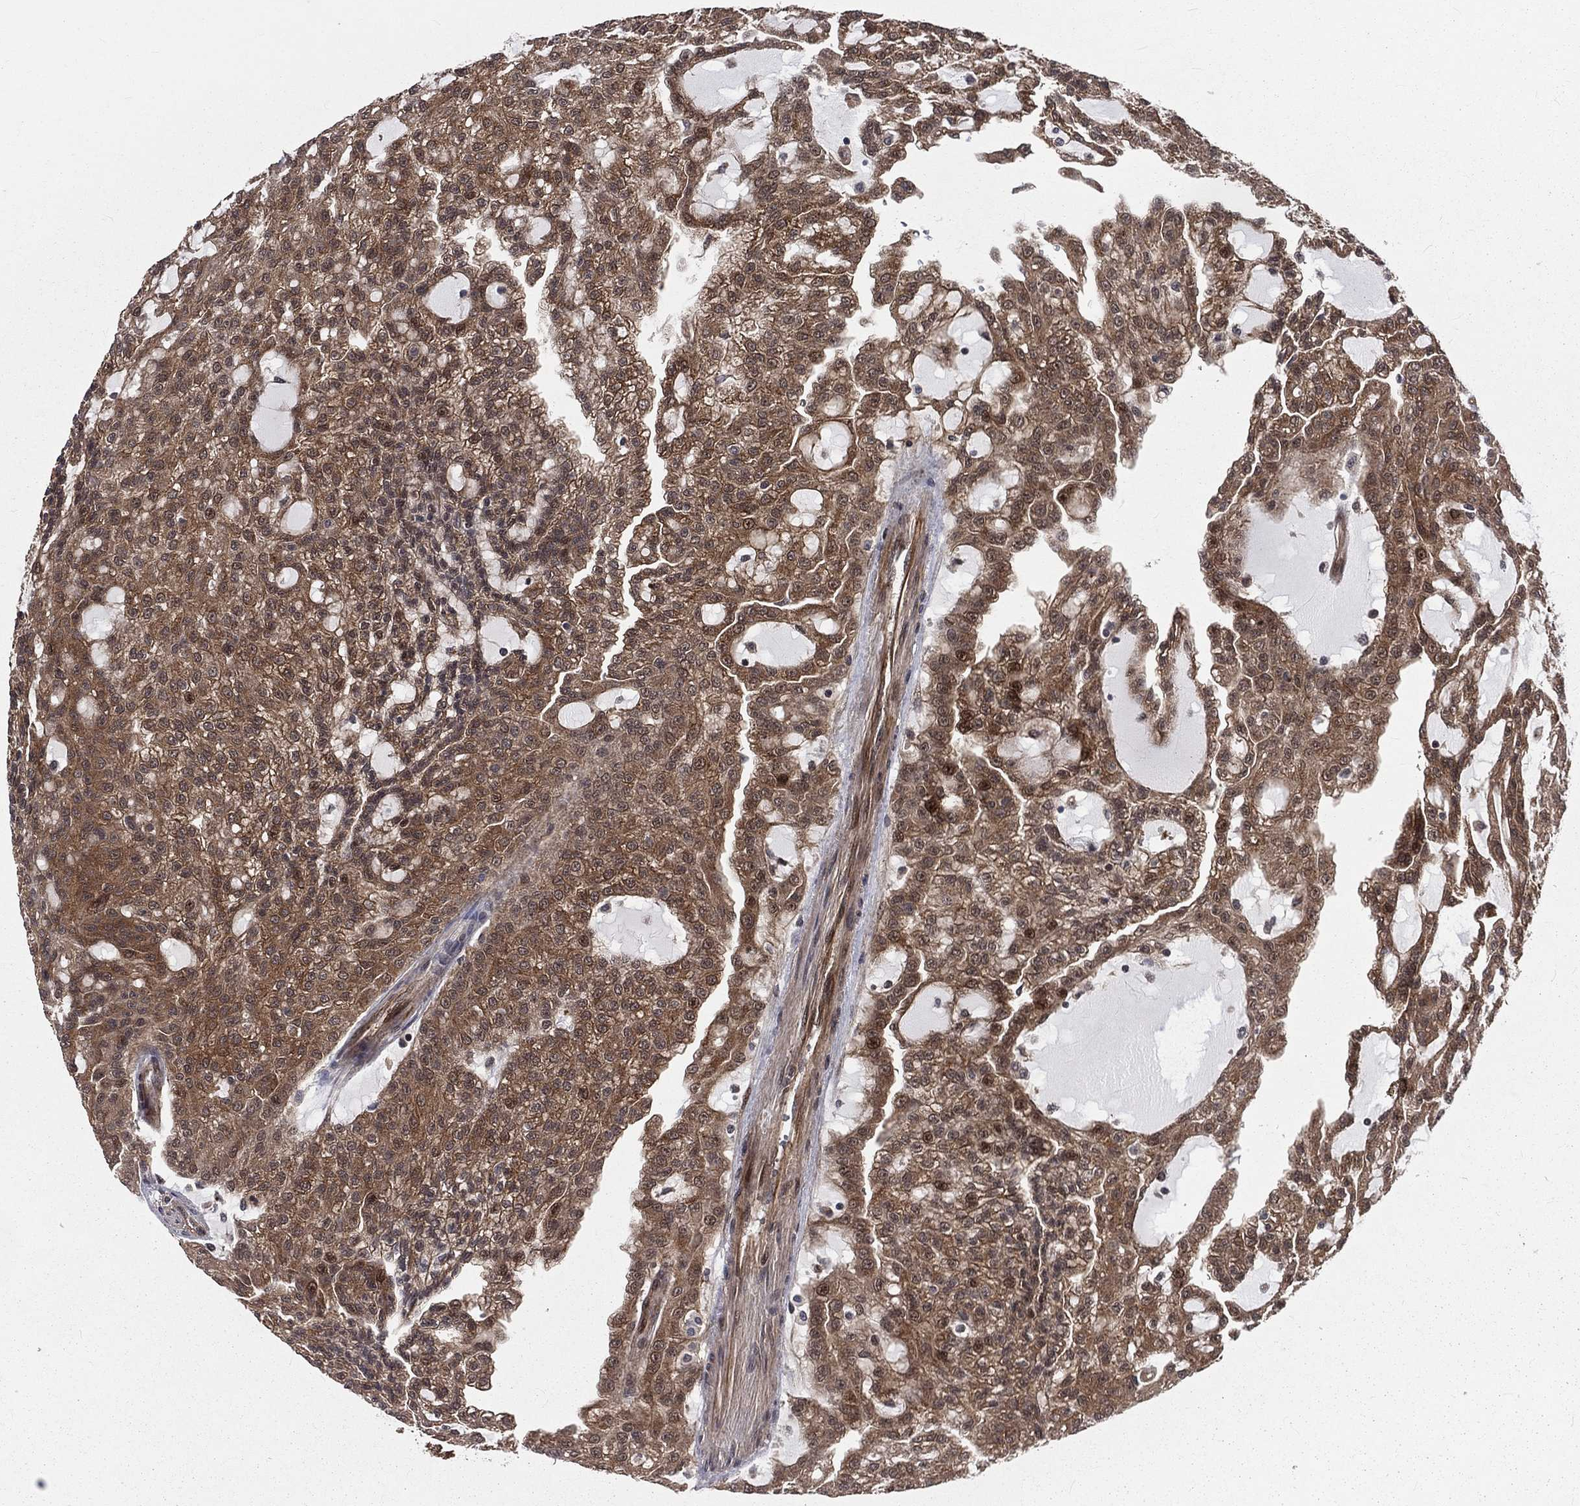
{"staining": {"intensity": "moderate", "quantity": ">75%", "location": "cytoplasmic/membranous"}, "tissue": "renal cancer", "cell_type": "Tumor cells", "image_type": "cancer", "snomed": [{"axis": "morphology", "description": "Adenocarcinoma, NOS"}, {"axis": "topography", "description": "Kidney"}], "caption": "Immunohistochemistry (DAB (3,3'-diaminobenzidine)) staining of renal cancer reveals moderate cytoplasmic/membranous protein positivity in approximately >75% of tumor cells.", "gene": "ARL3", "patient": {"sex": "male", "age": 63}}